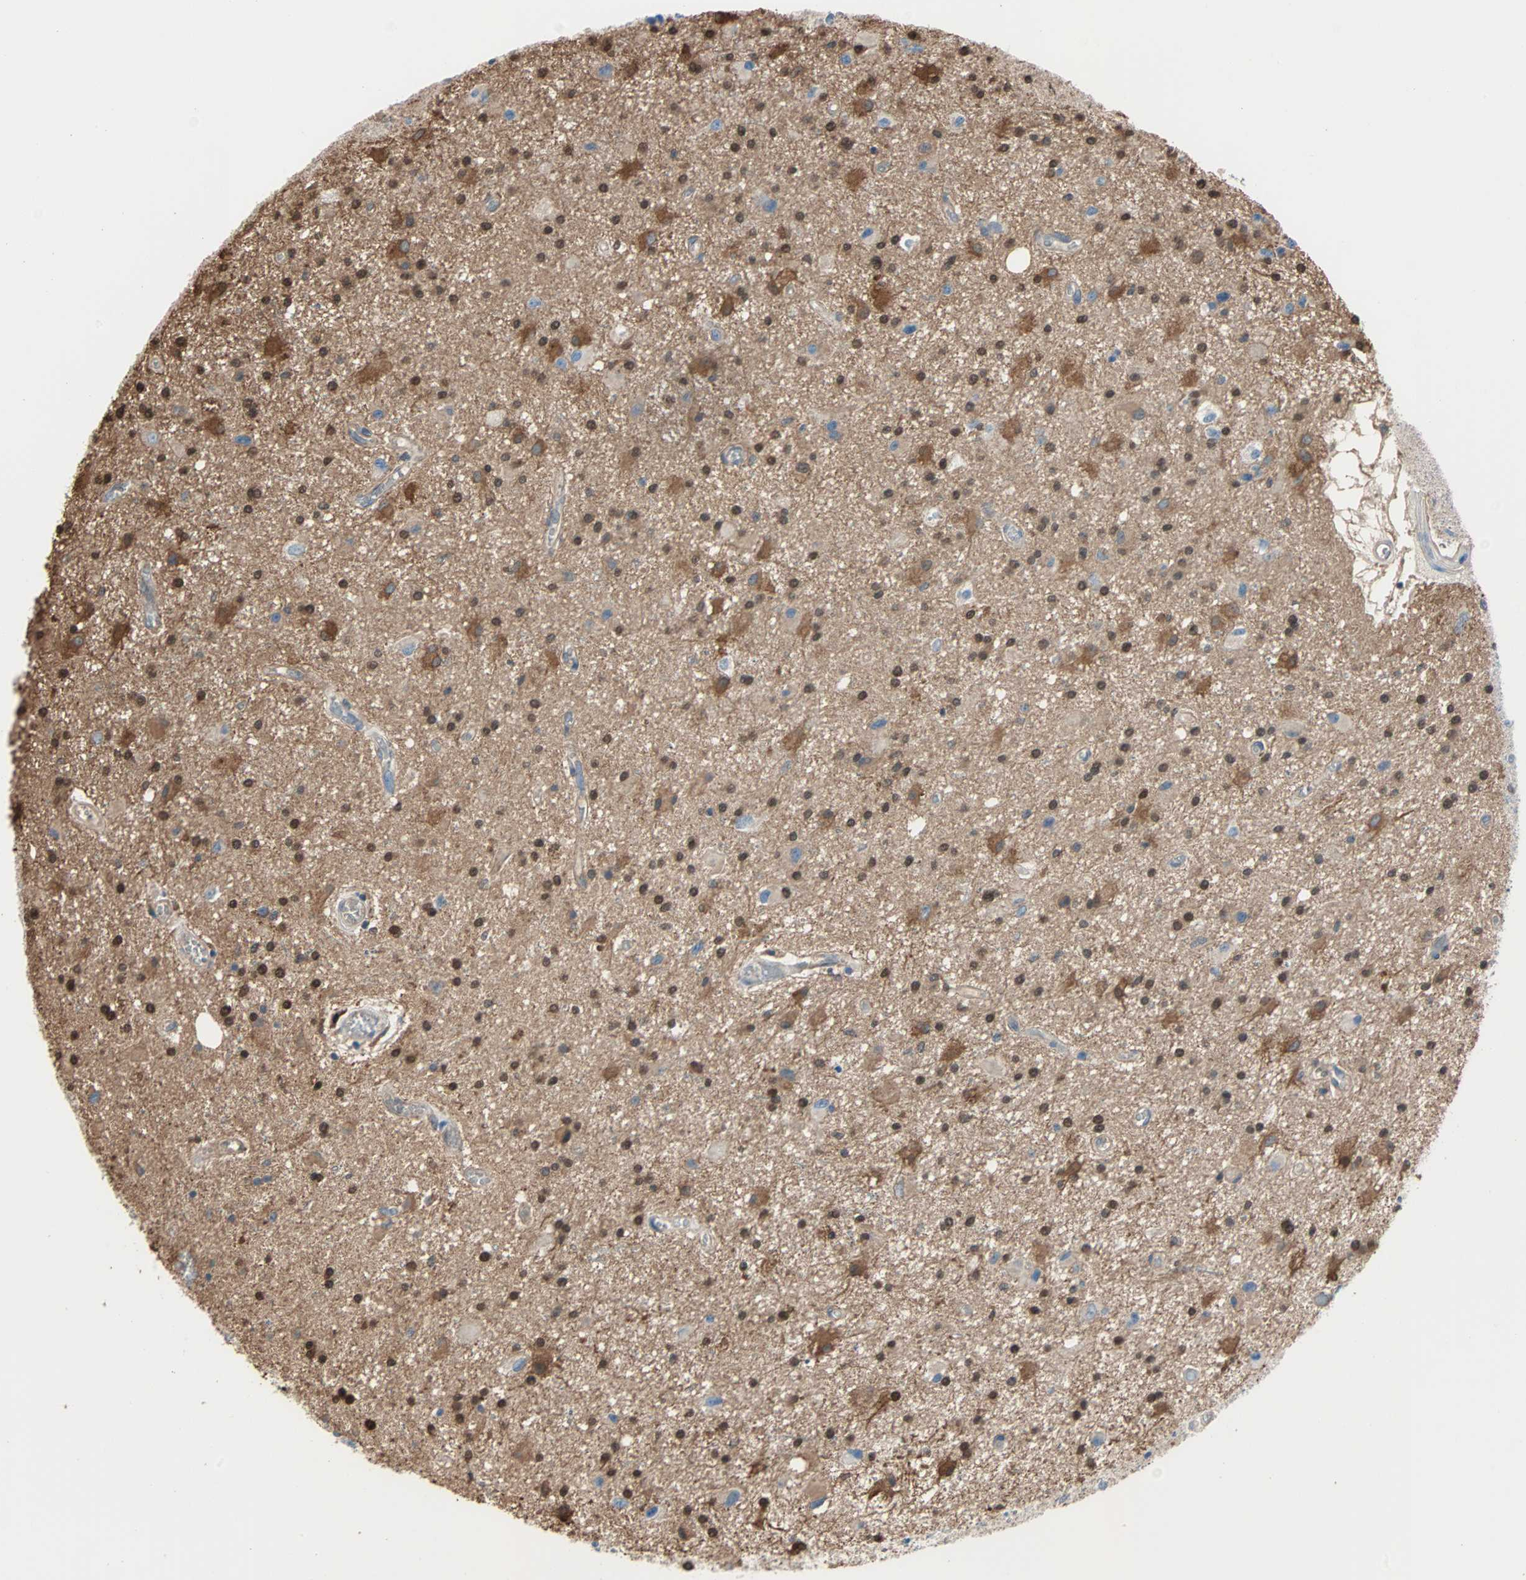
{"staining": {"intensity": "moderate", "quantity": ">75%", "location": "cytoplasmic/membranous,nuclear"}, "tissue": "glioma", "cell_type": "Tumor cells", "image_type": "cancer", "snomed": [{"axis": "morphology", "description": "Glioma, malignant, Low grade"}, {"axis": "topography", "description": "Brain"}], "caption": "Immunohistochemical staining of glioma exhibits medium levels of moderate cytoplasmic/membranous and nuclear positivity in approximately >75% of tumor cells. (Stains: DAB in brown, nuclei in blue, Microscopy: brightfield microscopy at high magnification).", "gene": "PRDX1", "patient": {"sex": "male", "age": 58}}